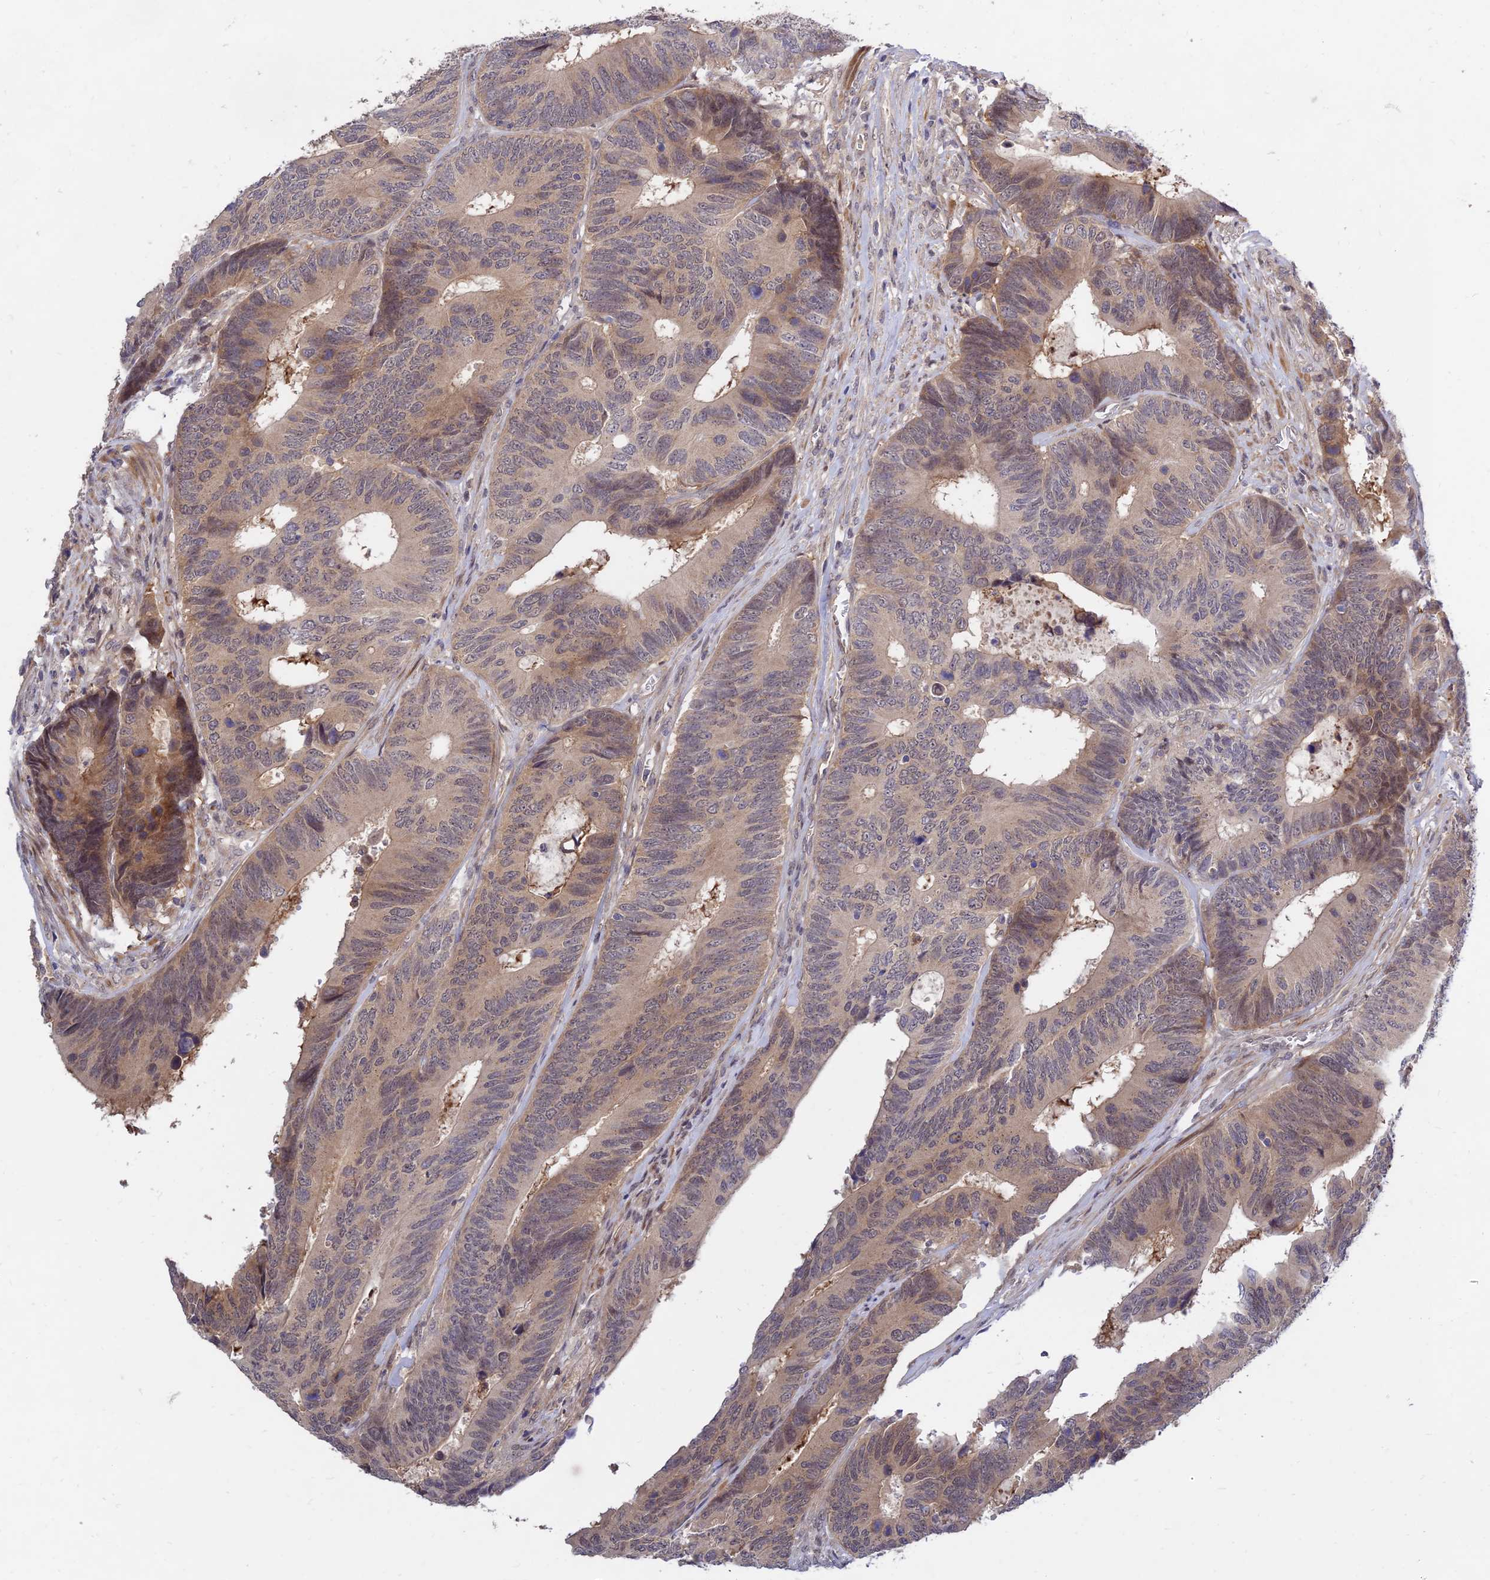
{"staining": {"intensity": "weak", "quantity": ">75%", "location": "cytoplasmic/membranous"}, "tissue": "colorectal cancer", "cell_type": "Tumor cells", "image_type": "cancer", "snomed": [{"axis": "morphology", "description": "Adenocarcinoma, NOS"}, {"axis": "topography", "description": "Colon"}], "caption": "Adenocarcinoma (colorectal) stained with IHC displays weak cytoplasmic/membranous staining in about >75% of tumor cells.", "gene": "ZNF85", "patient": {"sex": "male", "age": 87}}